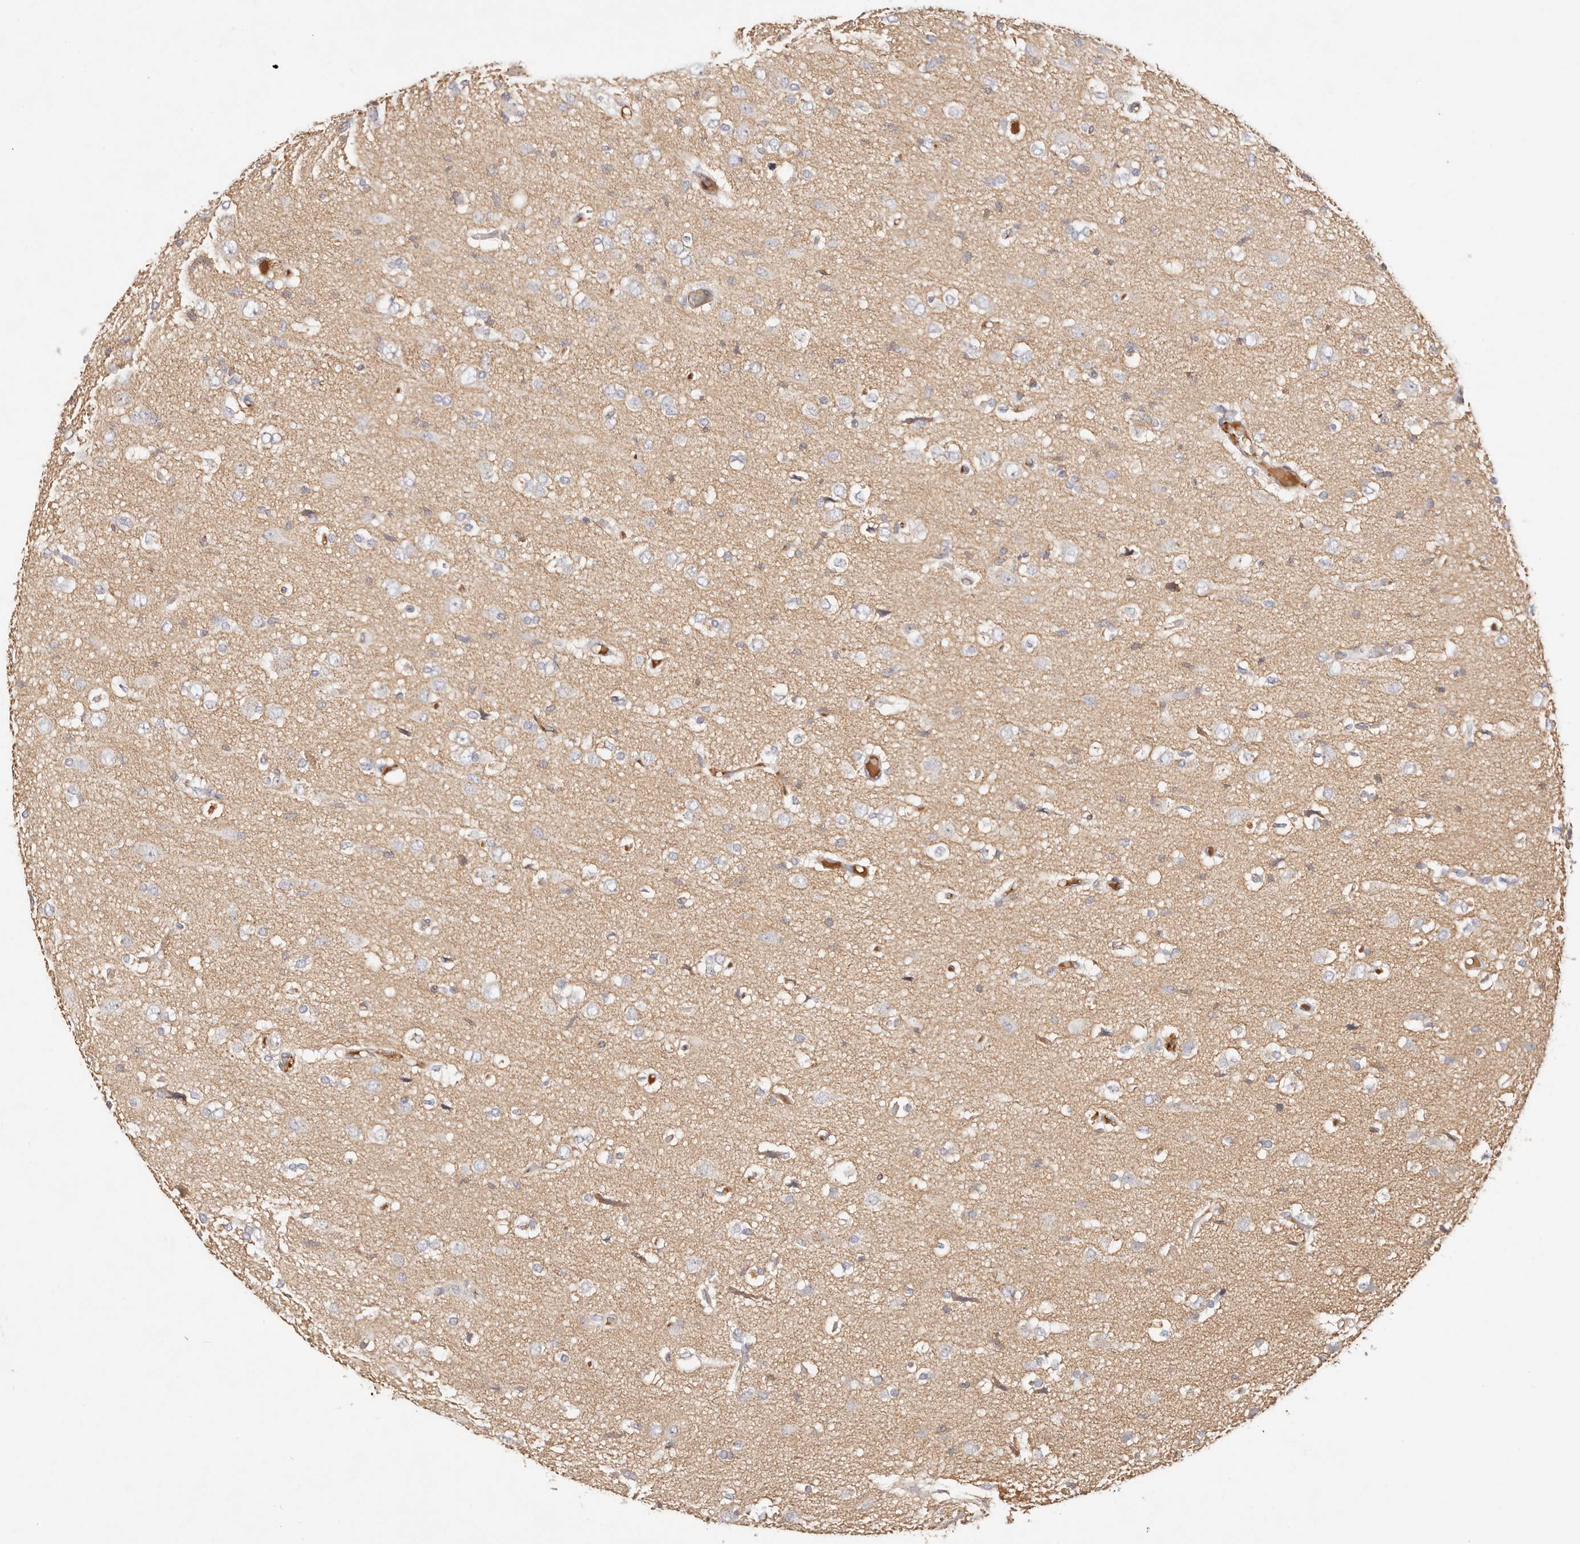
{"staining": {"intensity": "negative", "quantity": "none", "location": "none"}, "tissue": "glioma", "cell_type": "Tumor cells", "image_type": "cancer", "snomed": [{"axis": "morphology", "description": "Glioma, malignant, High grade"}, {"axis": "topography", "description": "Brain"}], "caption": "High magnification brightfield microscopy of glioma stained with DAB (brown) and counterstained with hematoxylin (blue): tumor cells show no significant staining. Nuclei are stained in blue.", "gene": "CXADR", "patient": {"sex": "female", "age": 59}}